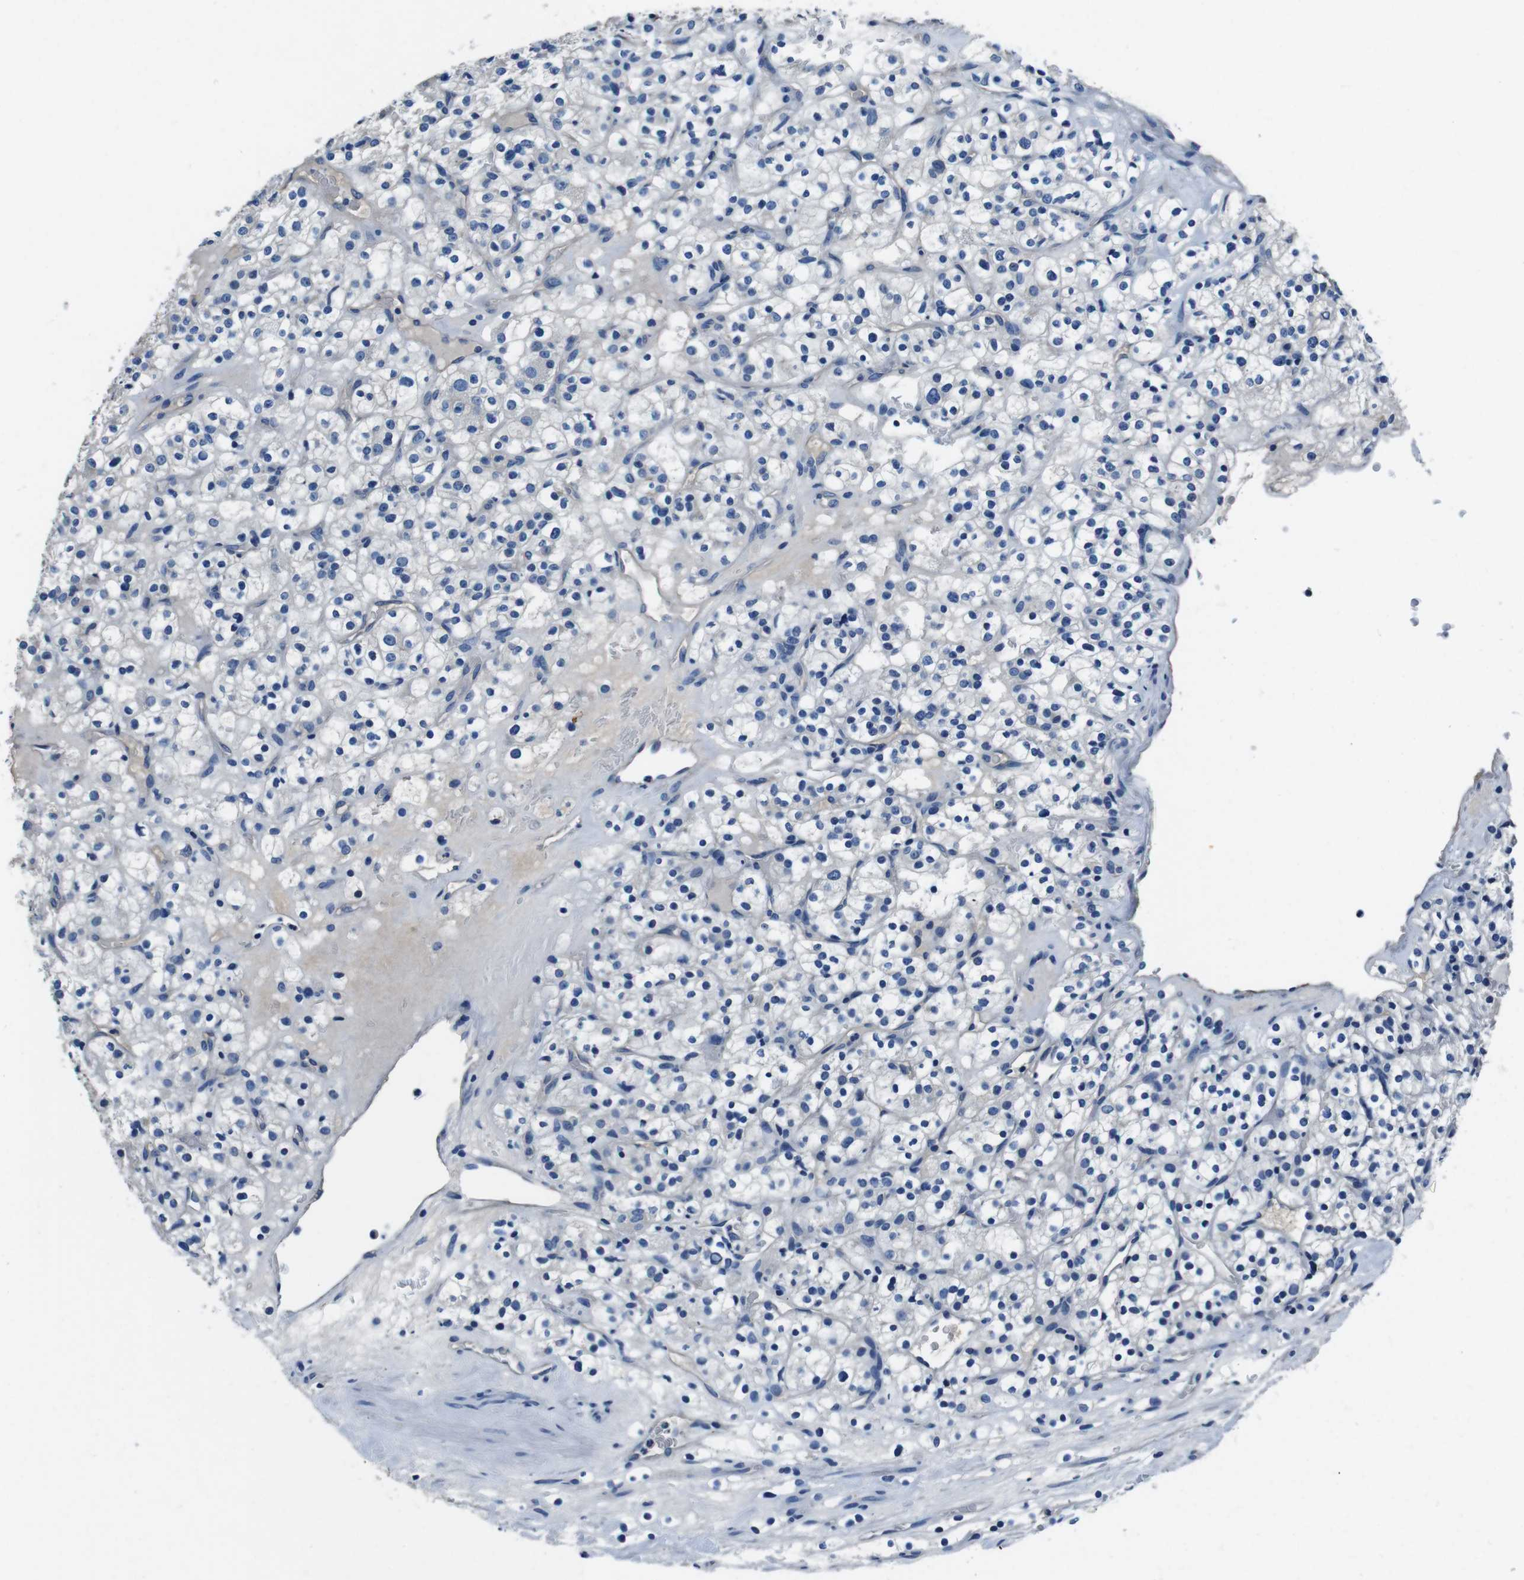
{"staining": {"intensity": "negative", "quantity": "none", "location": "none"}, "tissue": "renal cancer", "cell_type": "Tumor cells", "image_type": "cancer", "snomed": [{"axis": "morphology", "description": "Normal tissue, NOS"}, {"axis": "morphology", "description": "Adenocarcinoma, NOS"}, {"axis": "topography", "description": "Kidney"}], "caption": "Immunohistochemistry (IHC) micrograph of renal adenocarcinoma stained for a protein (brown), which reveals no expression in tumor cells.", "gene": "CASQ1", "patient": {"sex": "female", "age": 72}}